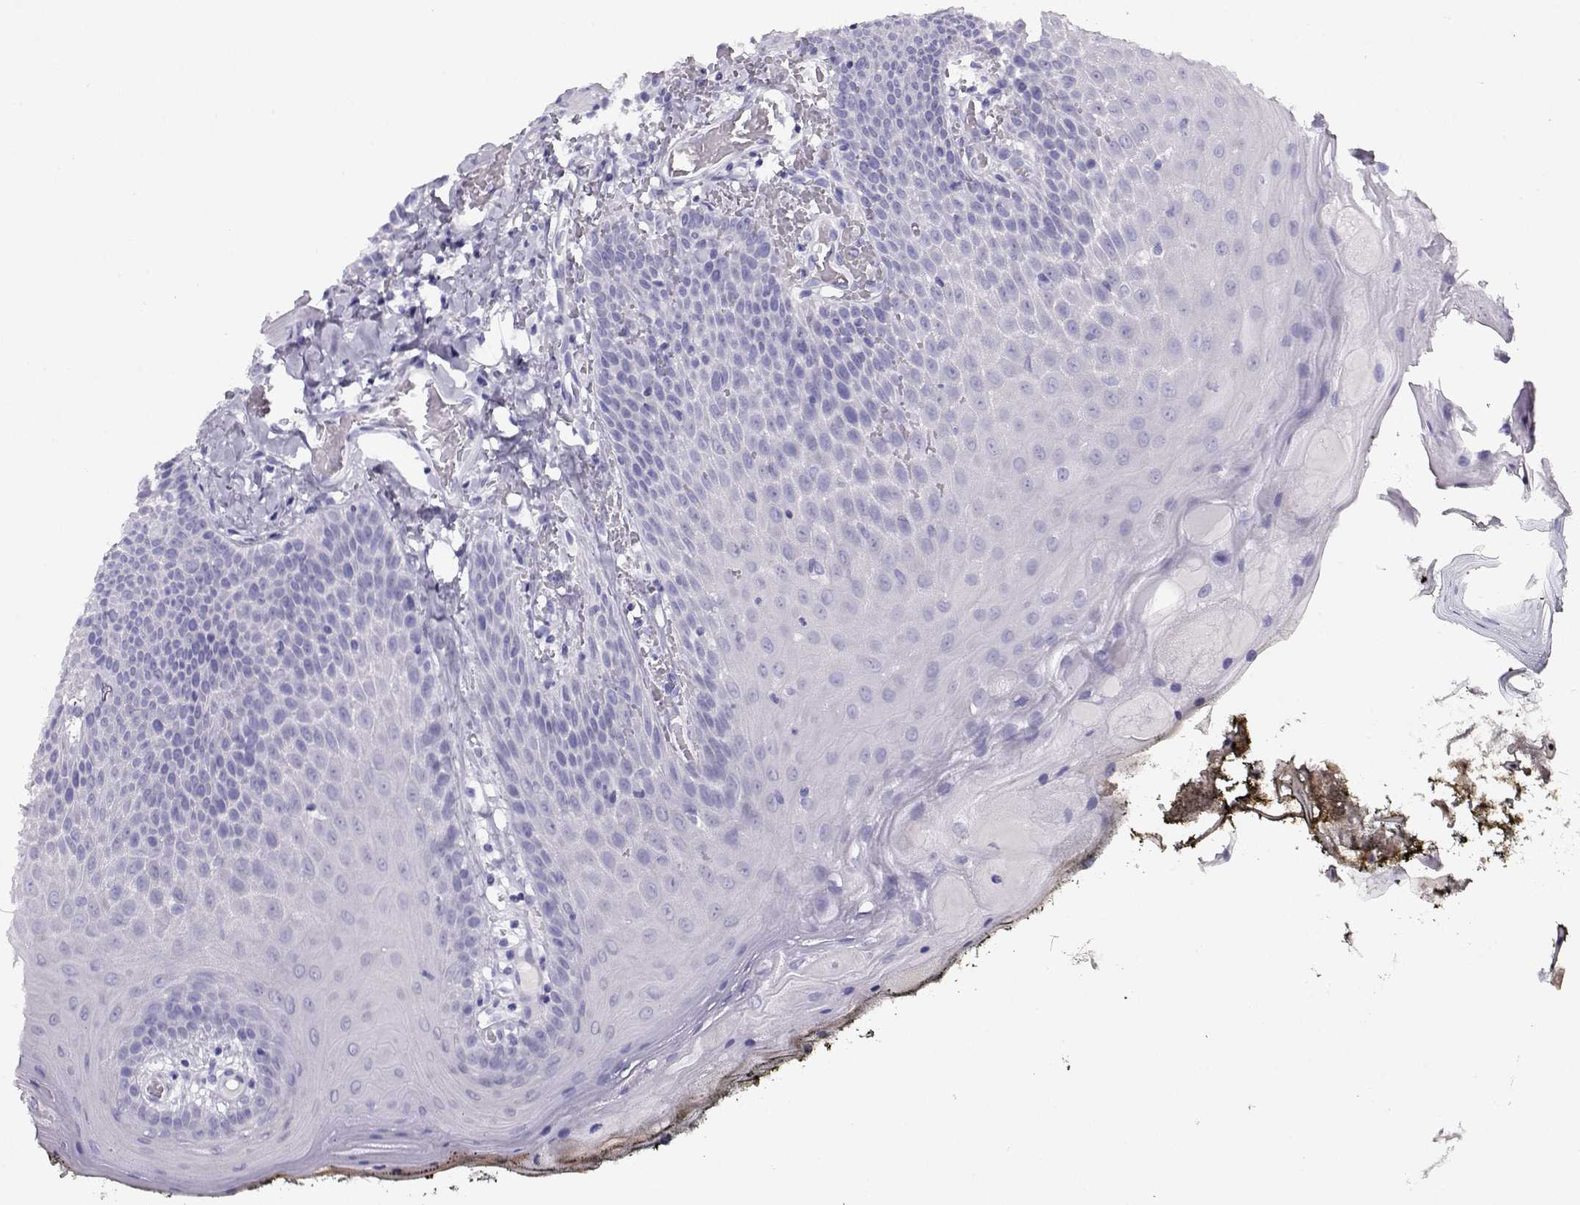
{"staining": {"intensity": "negative", "quantity": "none", "location": "none"}, "tissue": "oral mucosa", "cell_type": "Squamous epithelial cells", "image_type": "normal", "snomed": [{"axis": "morphology", "description": "Normal tissue, NOS"}, {"axis": "topography", "description": "Oral tissue"}], "caption": "The photomicrograph exhibits no staining of squamous epithelial cells in unremarkable oral mucosa.", "gene": "ACTN2", "patient": {"sex": "male", "age": 9}}